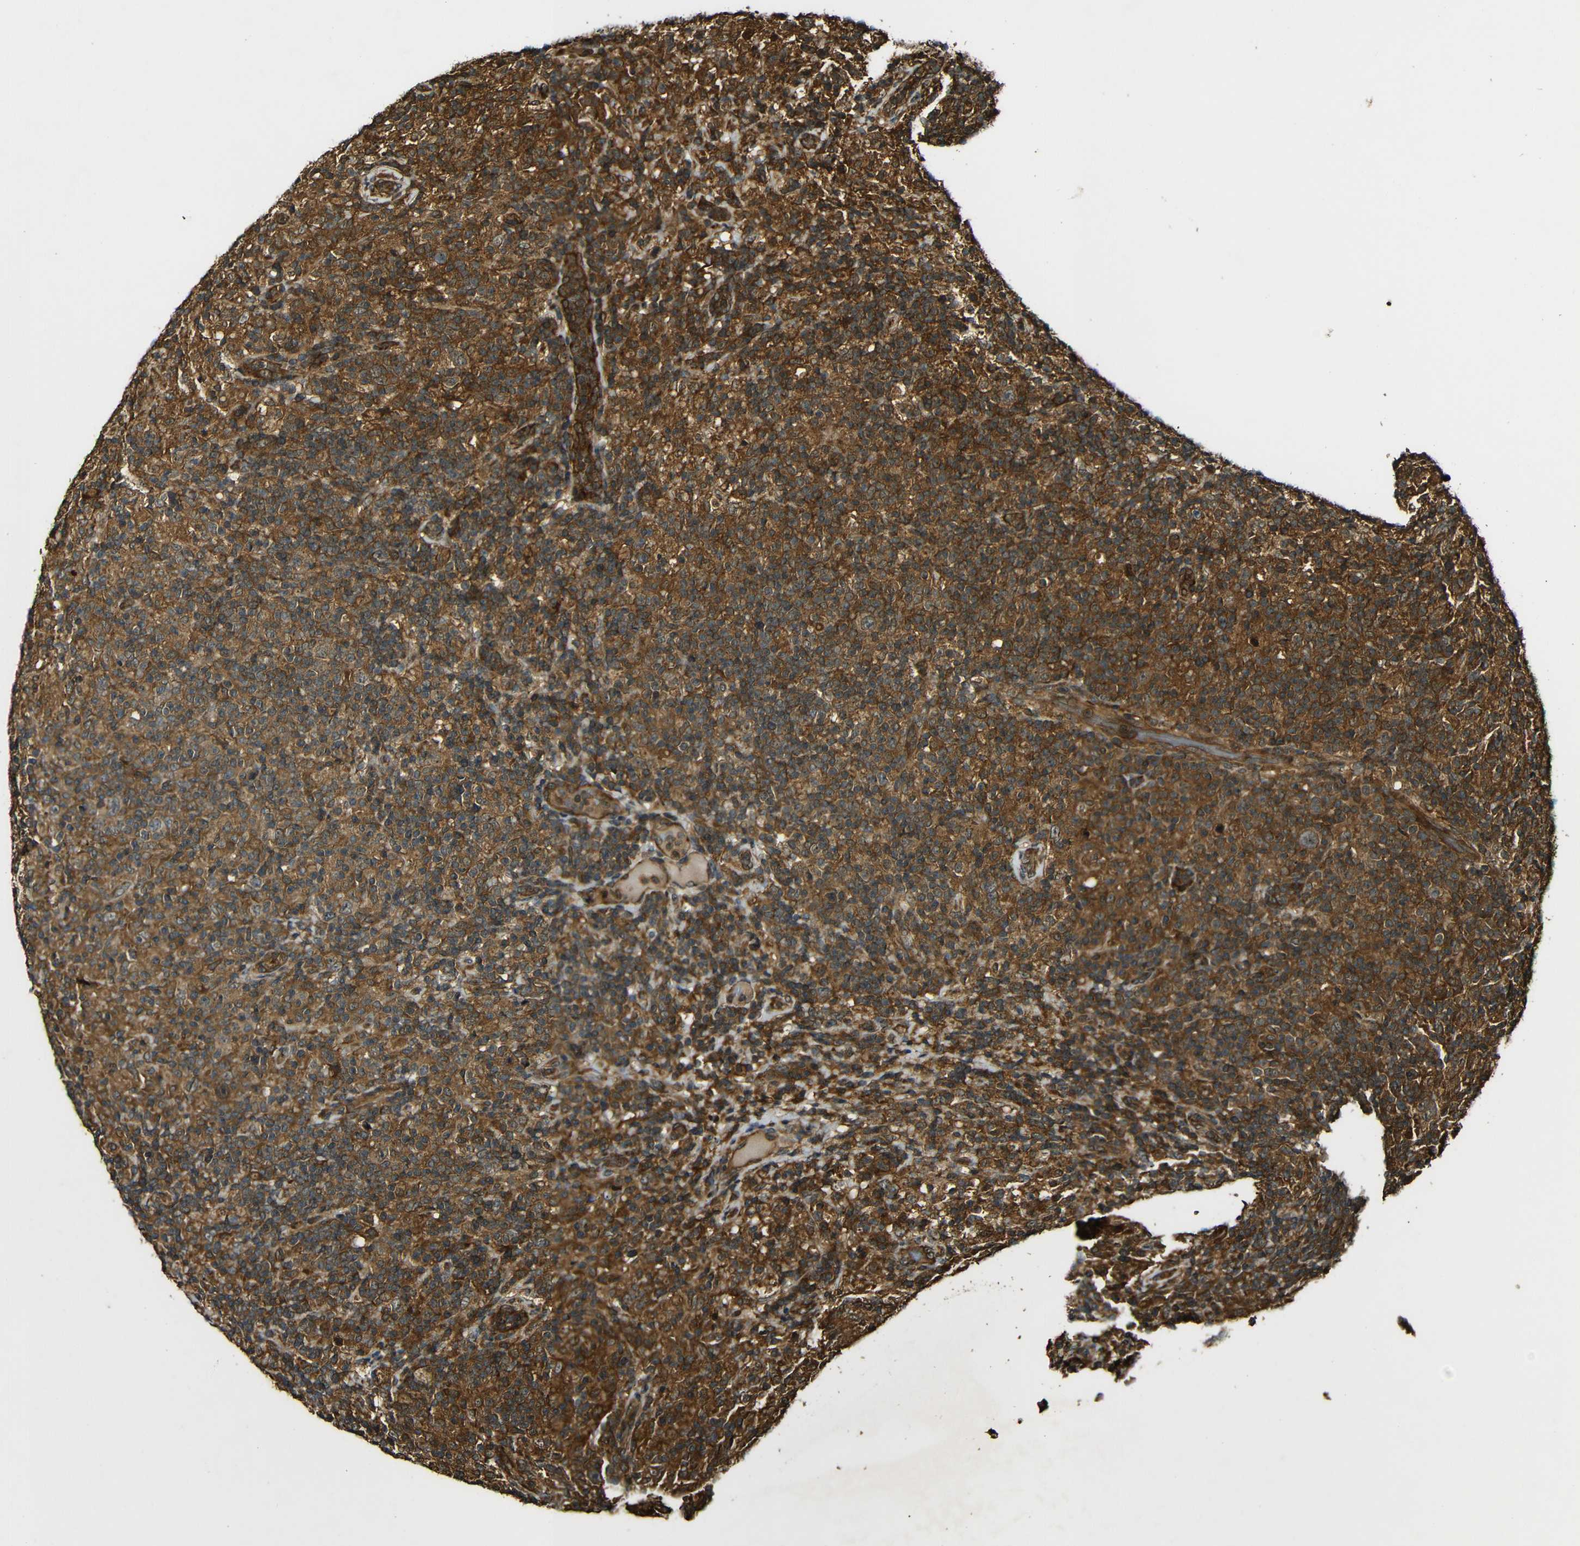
{"staining": {"intensity": "moderate", "quantity": ">75%", "location": "cytoplasmic/membranous"}, "tissue": "lymphoma", "cell_type": "Tumor cells", "image_type": "cancer", "snomed": [{"axis": "morphology", "description": "Hodgkin's disease, NOS"}, {"axis": "topography", "description": "Lymph node"}], "caption": "Lymphoma was stained to show a protein in brown. There is medium levels of moderate cytoplasmic/membranous positivity in approximately >75% of tumor cells.", "gene": "CASP8", "patient": {"sex": "male", "age": 70}}